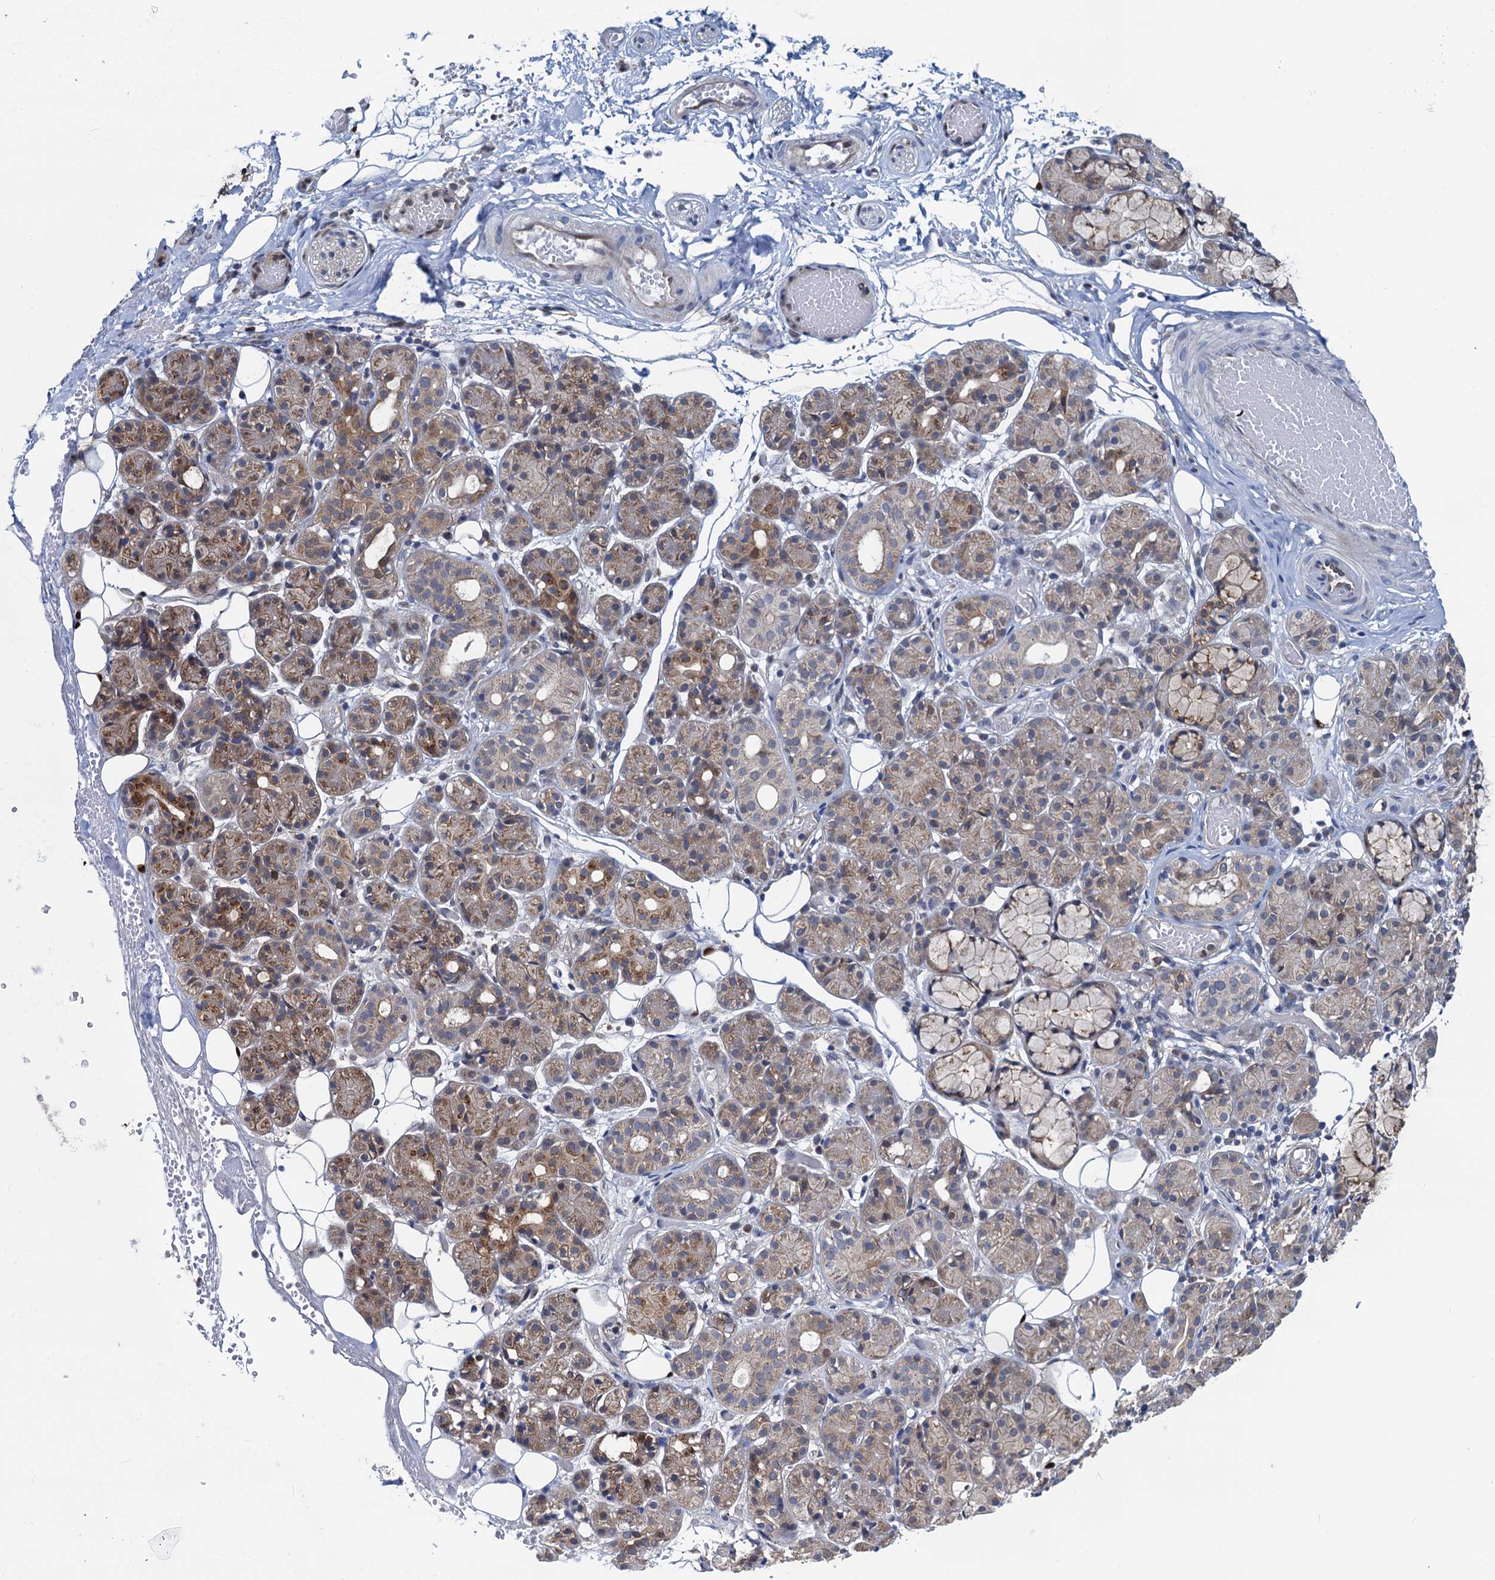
{"staining": {"intensity": "moderate", "quantity": "<25%", "location": "cytoplasmic/membranous"}, "tissue": "salivary gland", "cell_type": "Glandular cells", "image_type": "normal", "snomed": [{"axis": "morphology", "description": "Normal tissue, NOS"}, {"axis": "topography", "description": "Salivary gland"}], "caption": "Immunohistochemistry (IHC) image of benign salivary gland stained for a protein (brown), which shows low levels of moderate cytoplasmic/membranous positivity in about <25% of glandular cells.", "gene": "RNF125", "patient": {"sex": "male", "age": 63}}